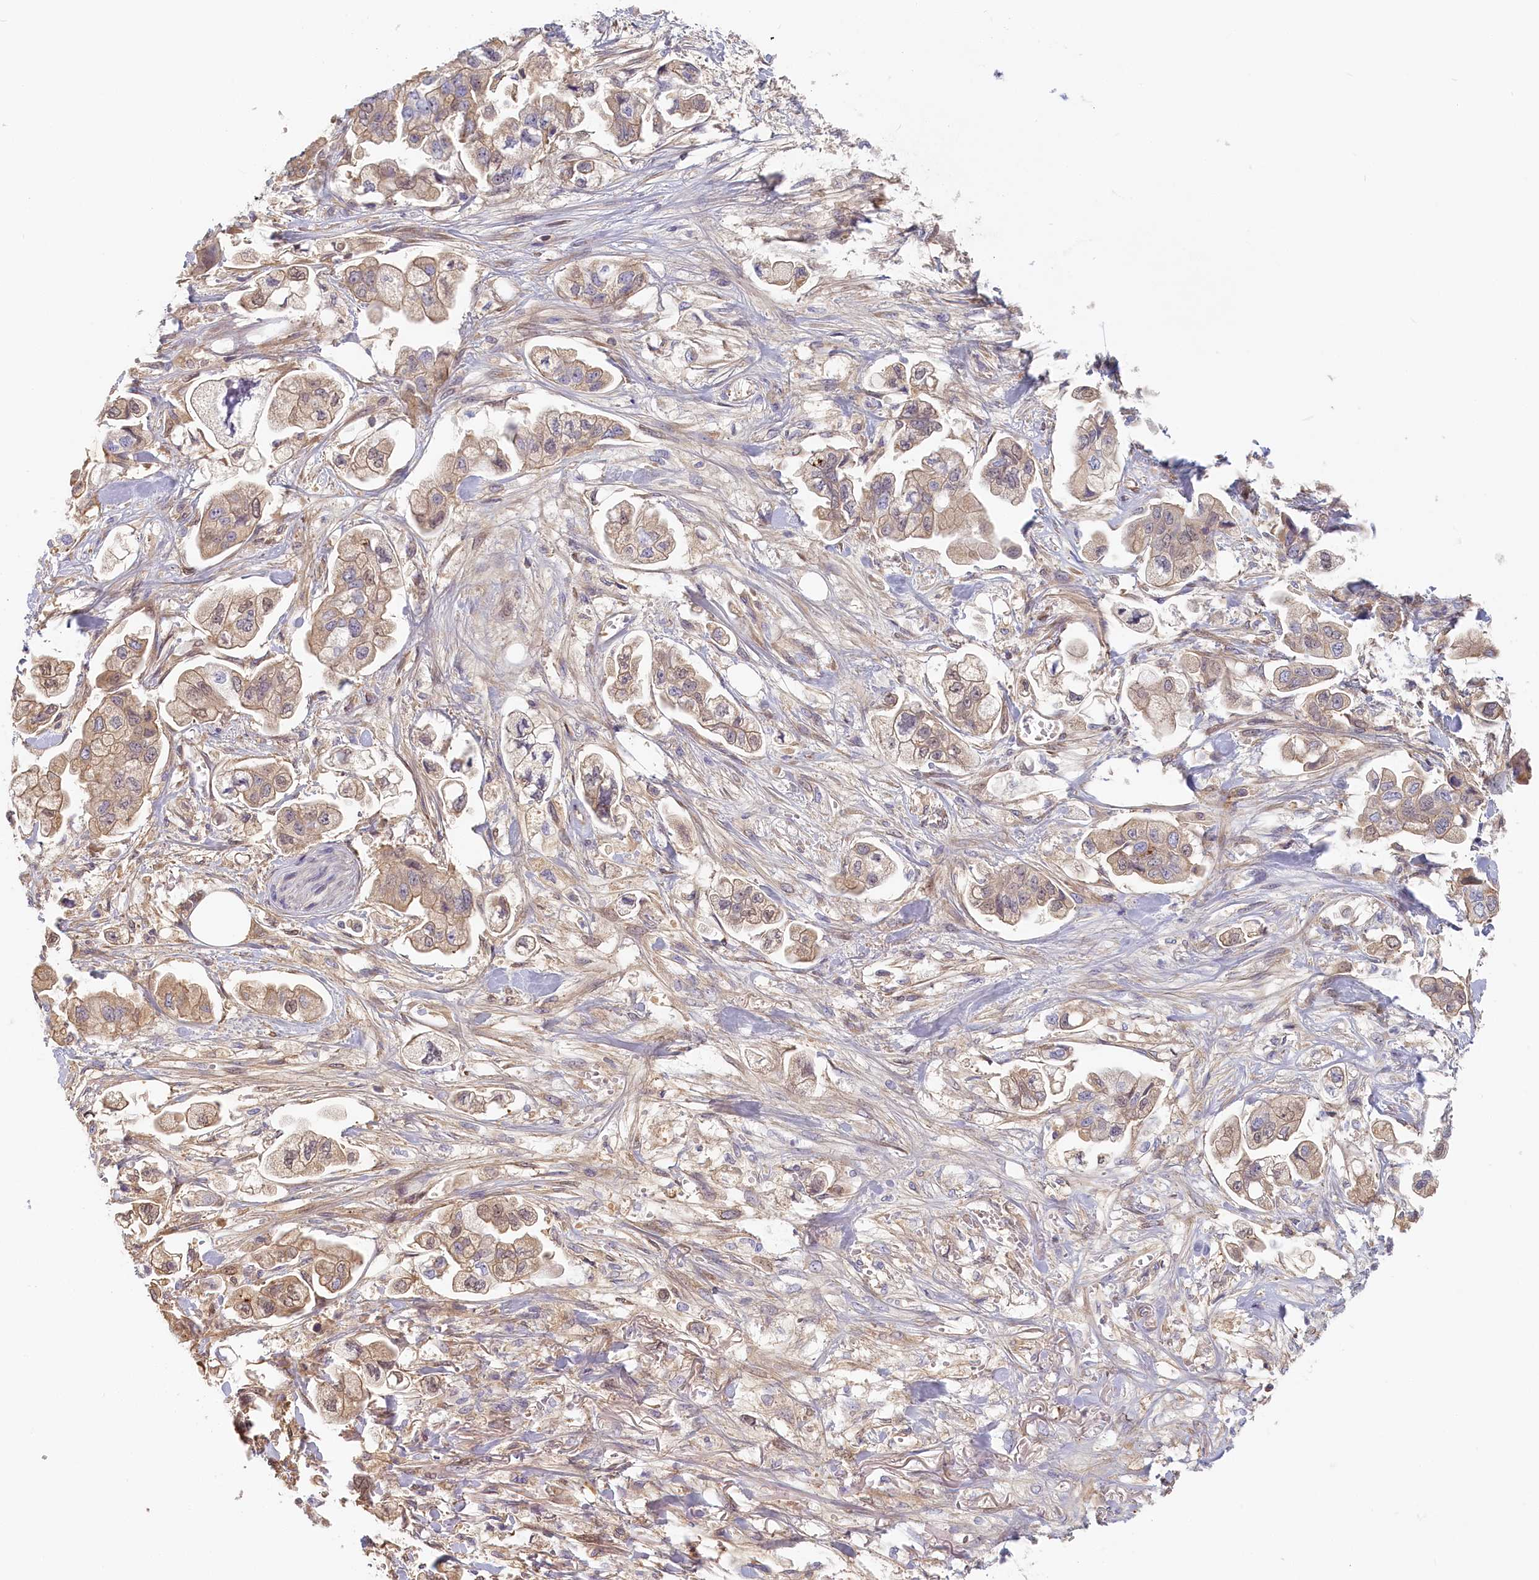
{"staining": {"intensity": "weak", "quantity": "25%-75%", "location": "cytoplasmic/membranous"}, "tissue": "stomach cancer", "cell_type": "Tumor cells", "image_type": "cancer", "snomed": [{"axis": "morphology", "description": "Adenocarcinoma, NOS"}, {"axis": "topography", "description": "Stomach"}], "caption": "Tumor cells exhibit weak cytoplasmic/membranous staining in approximately 25%-75% of cells in stomach cancer. (brown staining indicates protein expression, while blue staining denotes nuclei).", "gene": "STX16", "patient": {"sex": "male", "age": 62}}